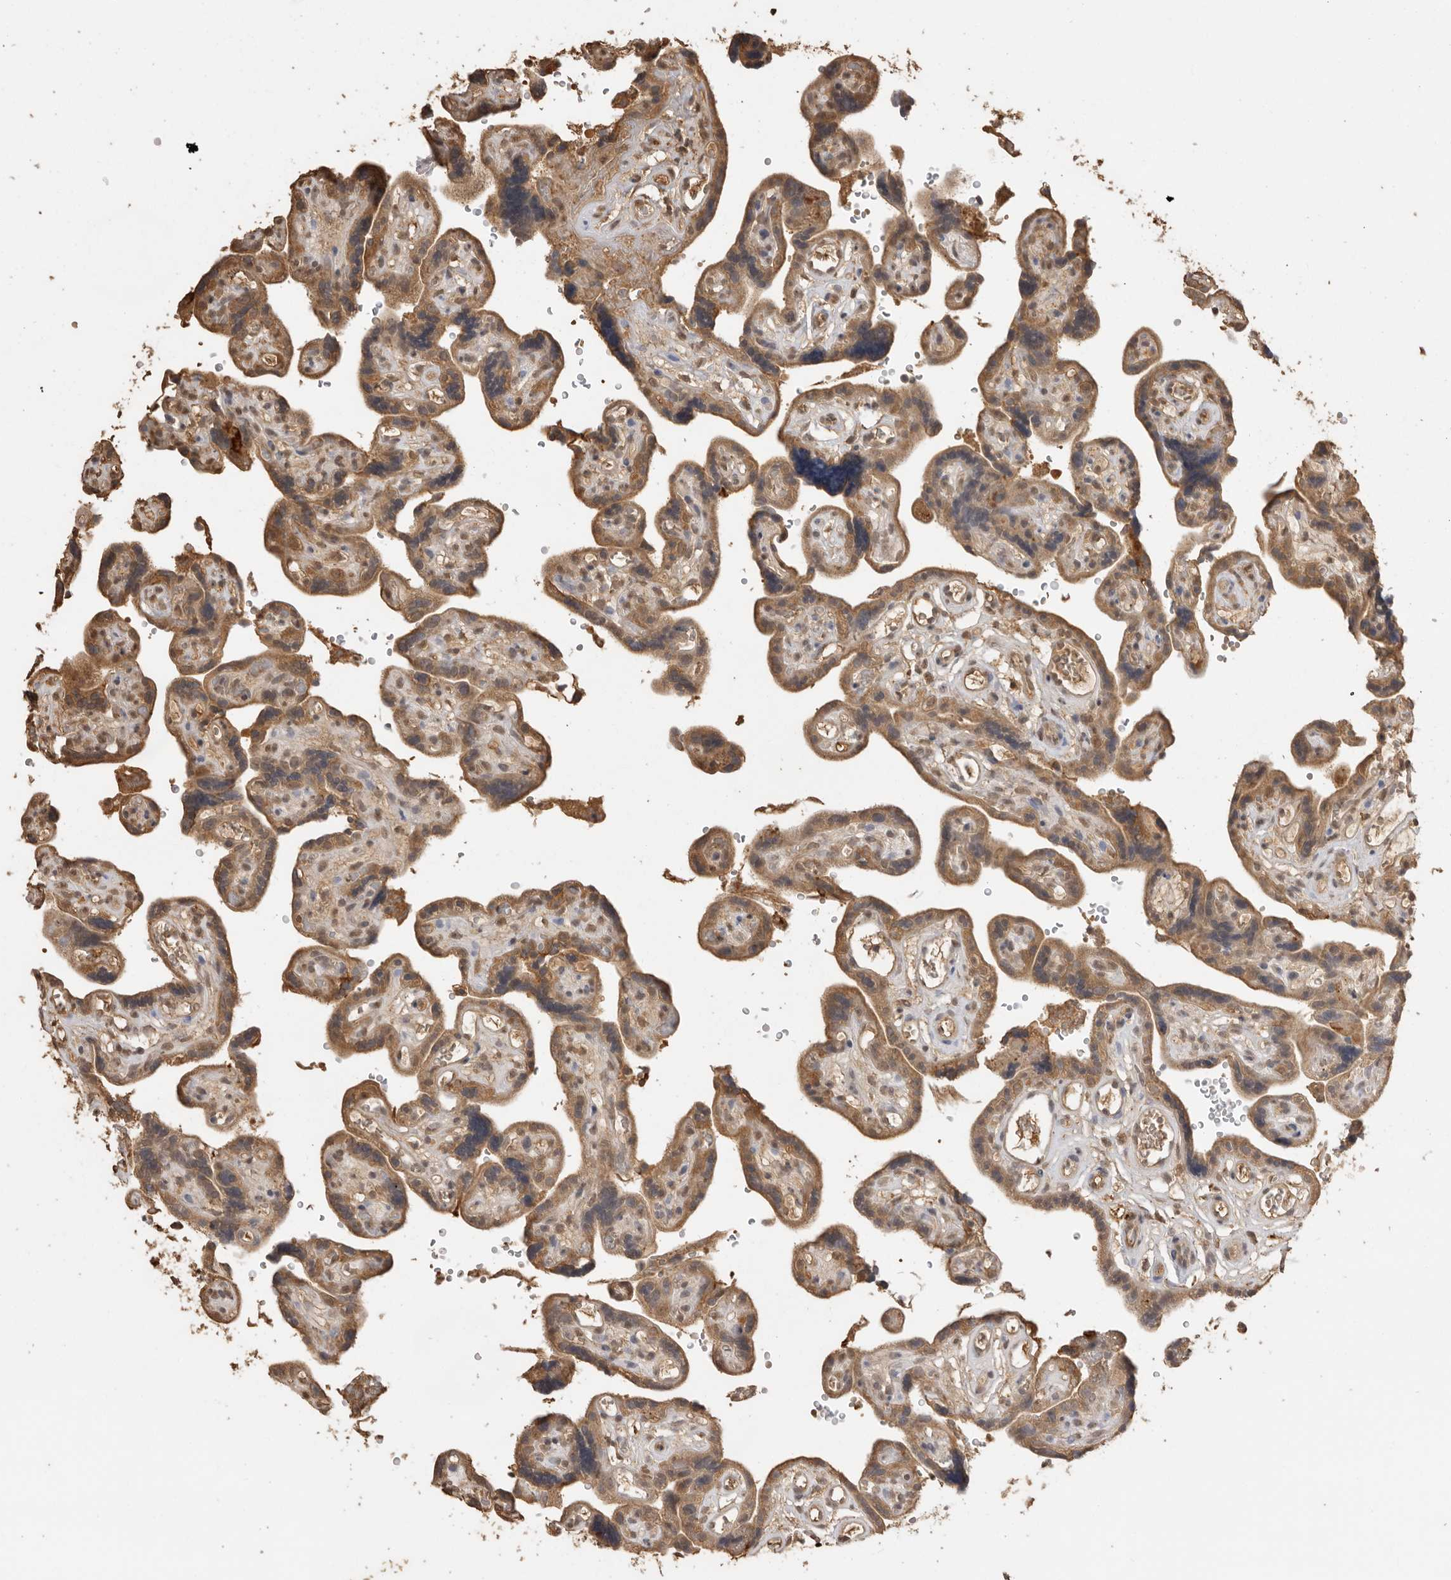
{"staining": {"intensity": "moderate", "quantity": ">75%", "location": "cytoplasmic/membranous"}, "tissue": "placenta", "cell_type": "Decidual cells", "image_type": "normal", "snomed": [{"axis": "morphology", "description": "Normal tissue, NOS"}, {"axis": "topography", "description": "Placenta"}], "caption": "Immunohistochemistry of benign placenta displays medium levels of moderate cytoplasmic/membranous expression in about >75% of decidual cells. (Stains: DAB in brown, nuclei in blue, Microscopy: brightfield microscopy at high magnification).", "gene": "JAG2", "patient": {"sex": "female", "age": 30}}